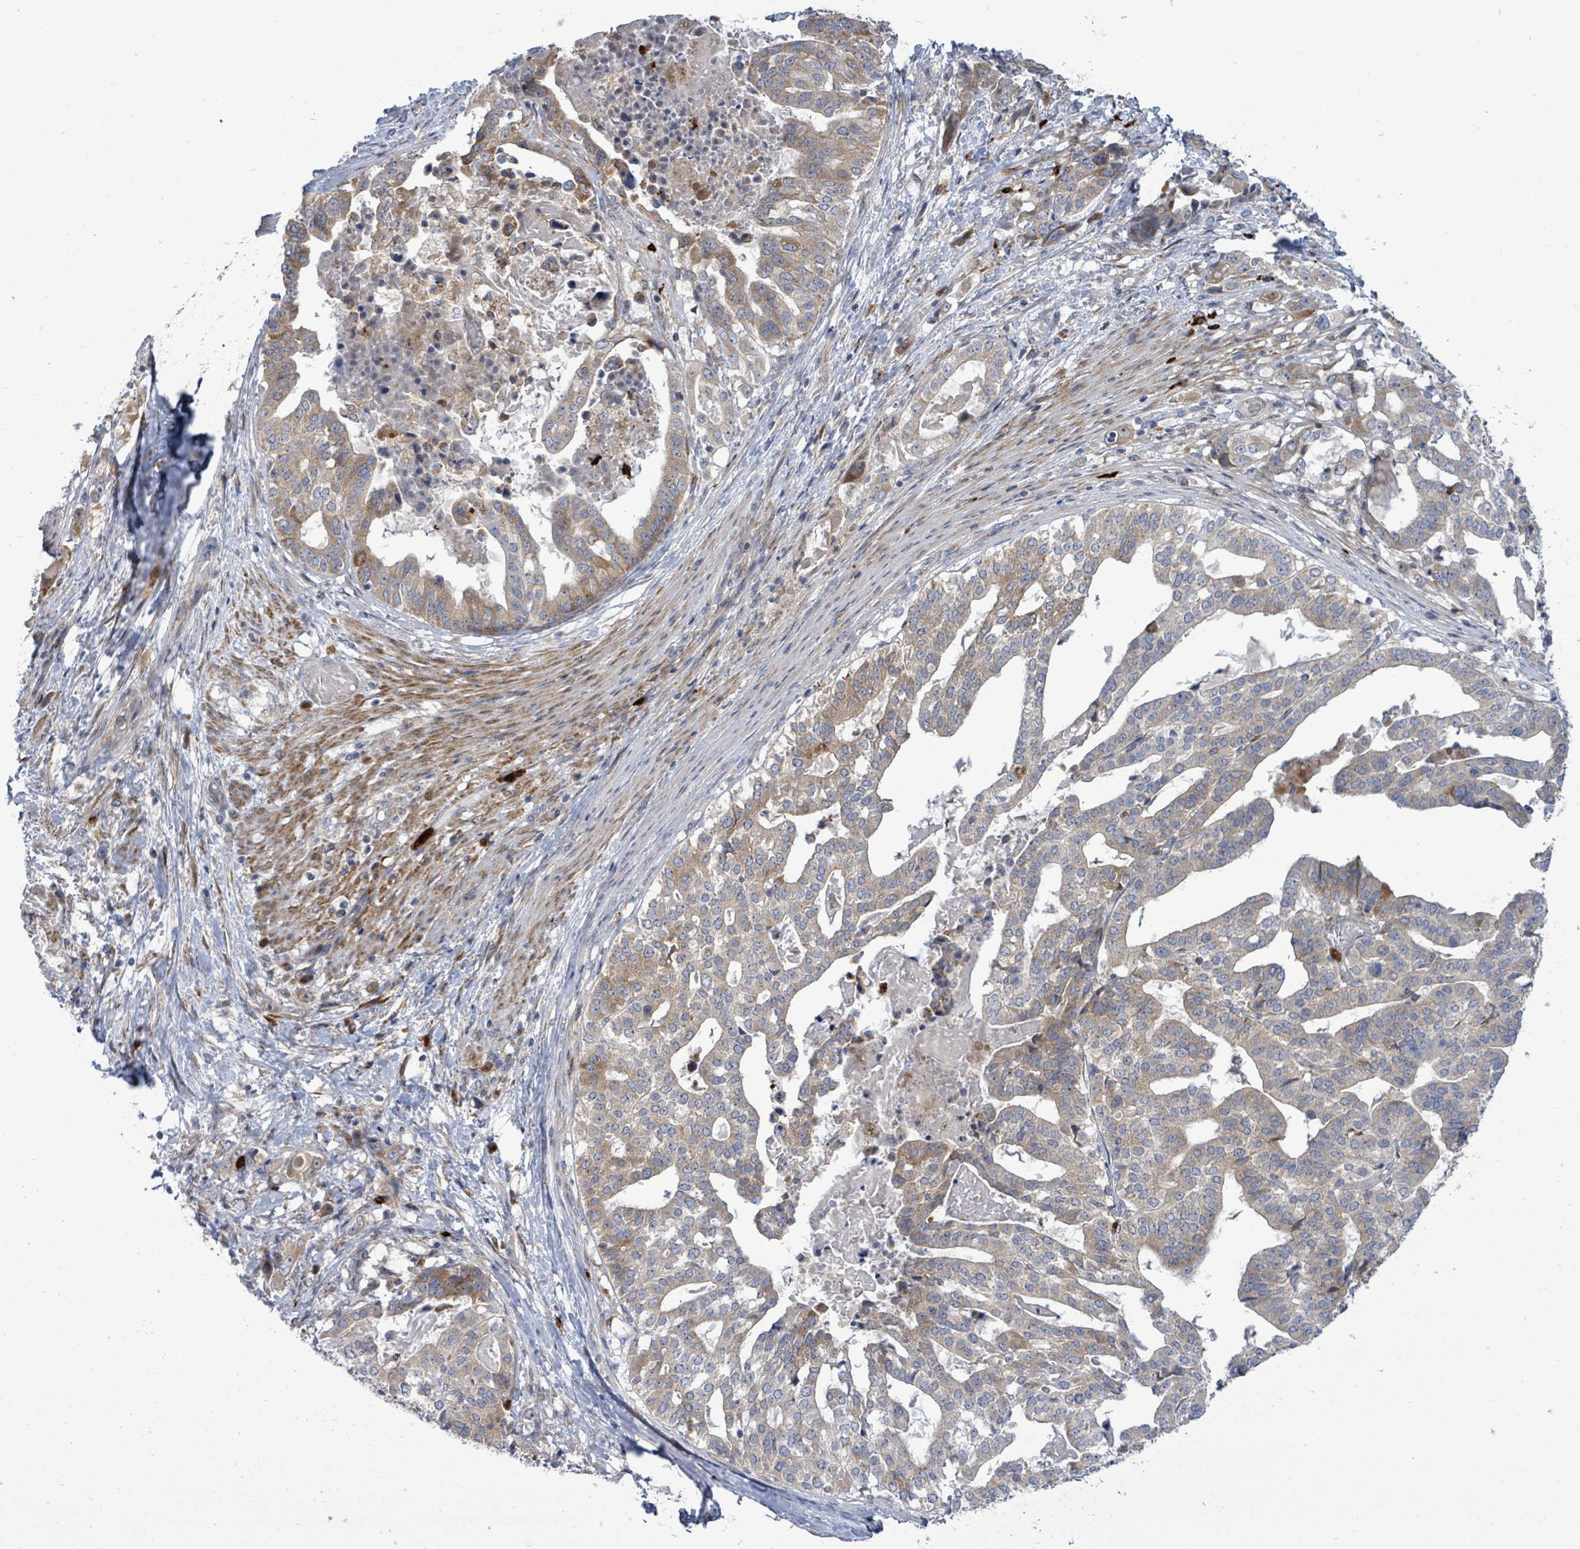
{"staining": {"intensity": "moderate", "quantity": ">75%", "location": "cytoplasmic/membranous"}, "tissue": "stomach cancer", "cell_type": "Tumor cells", "image_type": "cancer", "snomed": [{"axis": "morphology", "description": "Adenocarcinoma, NOS"}, {"axis": "topography", "description": "Stomach"}], "caption": "The image demonstrates staining of adenocarcinoma (stomach), revealing moderate cytoplasmic/membranous protein staining (brown color) within tumor cells. Using DAB (3,3'-diaminobenzidine) (brown) and hematoxylin (blue) stains, captured at high magnification using brightfield microscopy.", "gene": "SAR1A", "patient": {"sex": "male", "age": 48}}